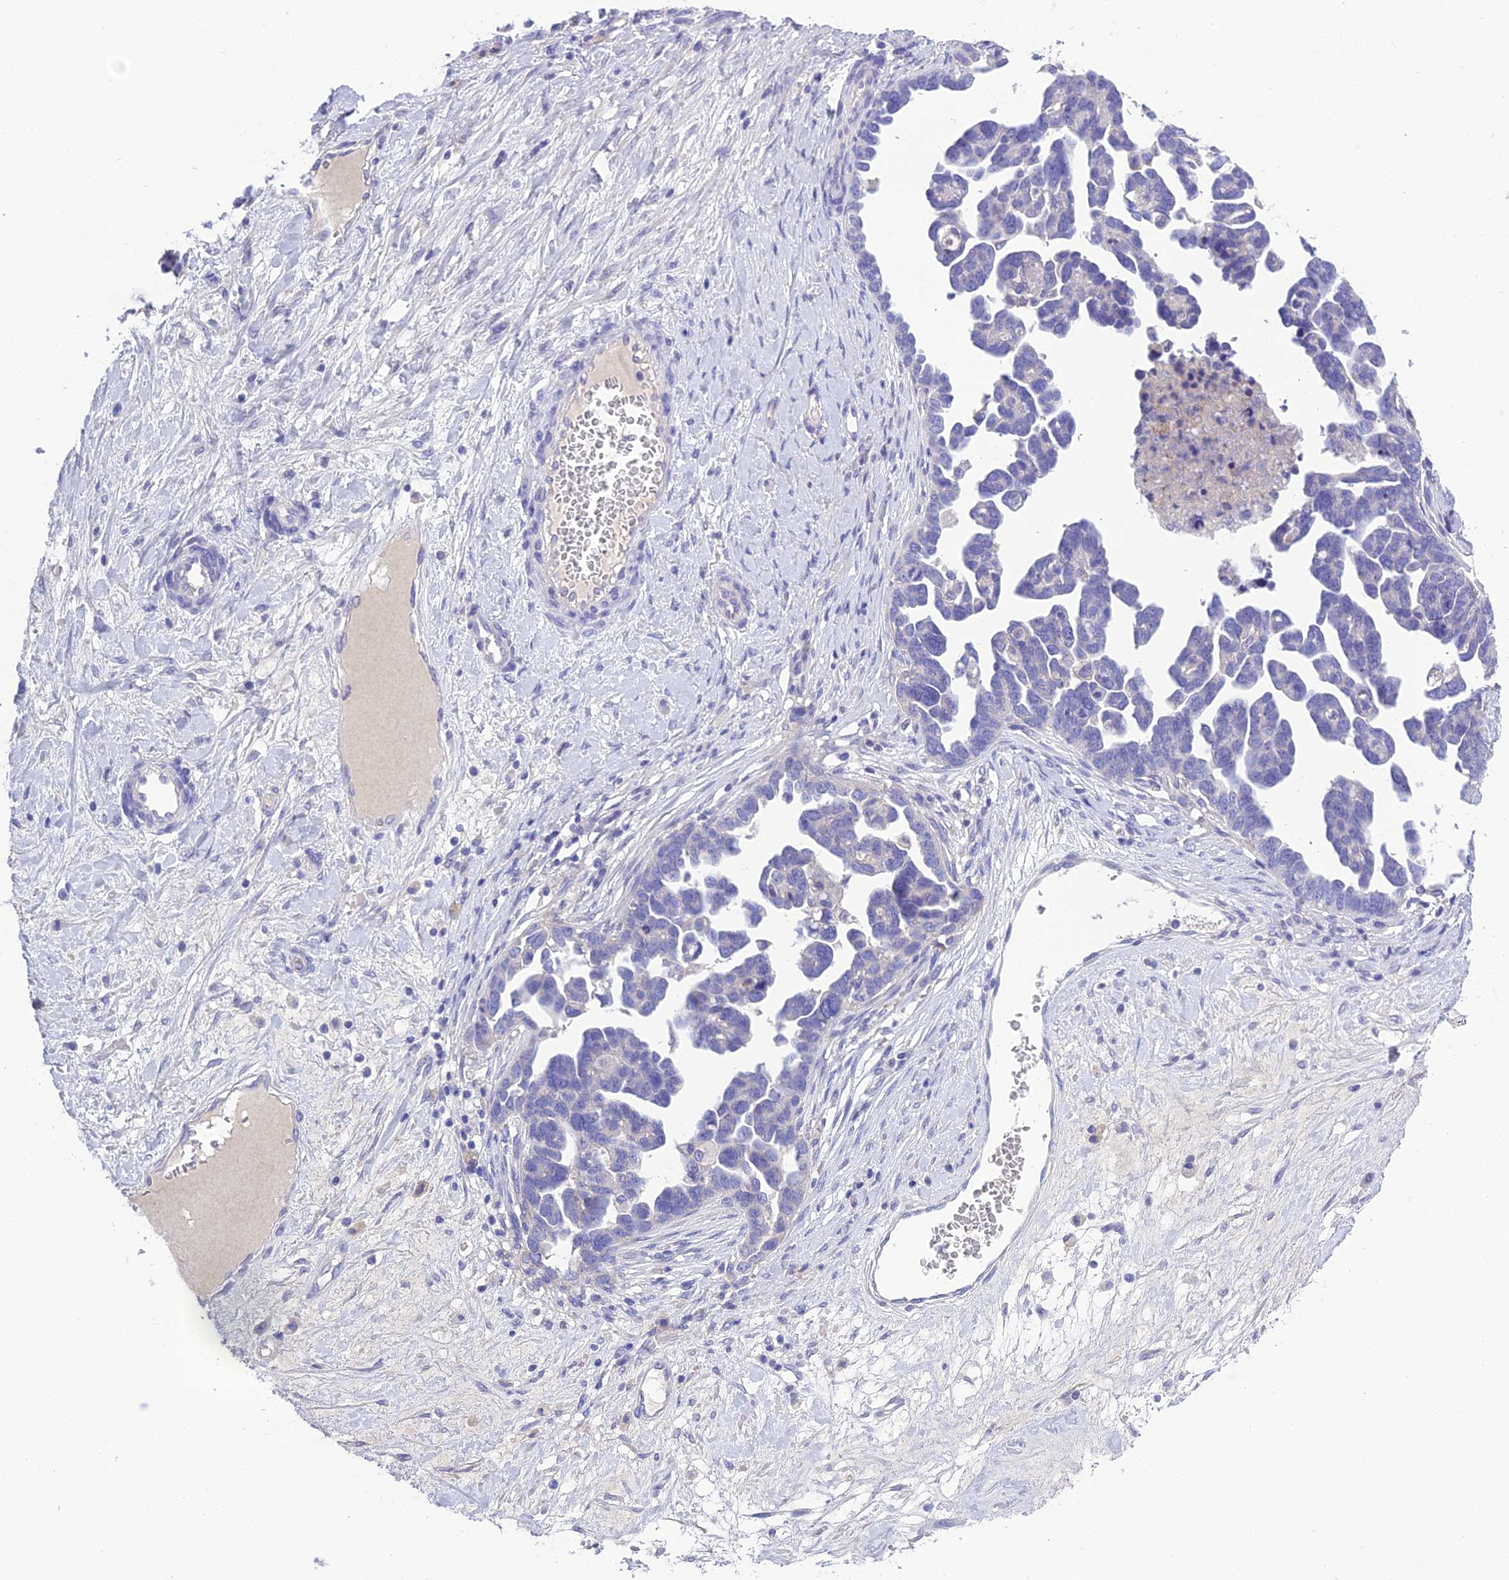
{"staining": {"intensity": "negative", "quantity": "none", "location": "none"}, "tissue": "ovarian cancer", "cell_type": "Tumor cells", "image_type": "cancer", "snomed": [{"axis": "morphology", "description": "Cystadenocarcinoma, serous, NOS"}, {"axis": "topography", "description": "Ovary"}], "caption": "This is an immunohistochemistry micrograph of ovarian cancer (serous cystadenocarcinoma). There is no expression in tumor cells.", "gene": "KIAA0408", "patient": {"sex": "female", "age": 54}}